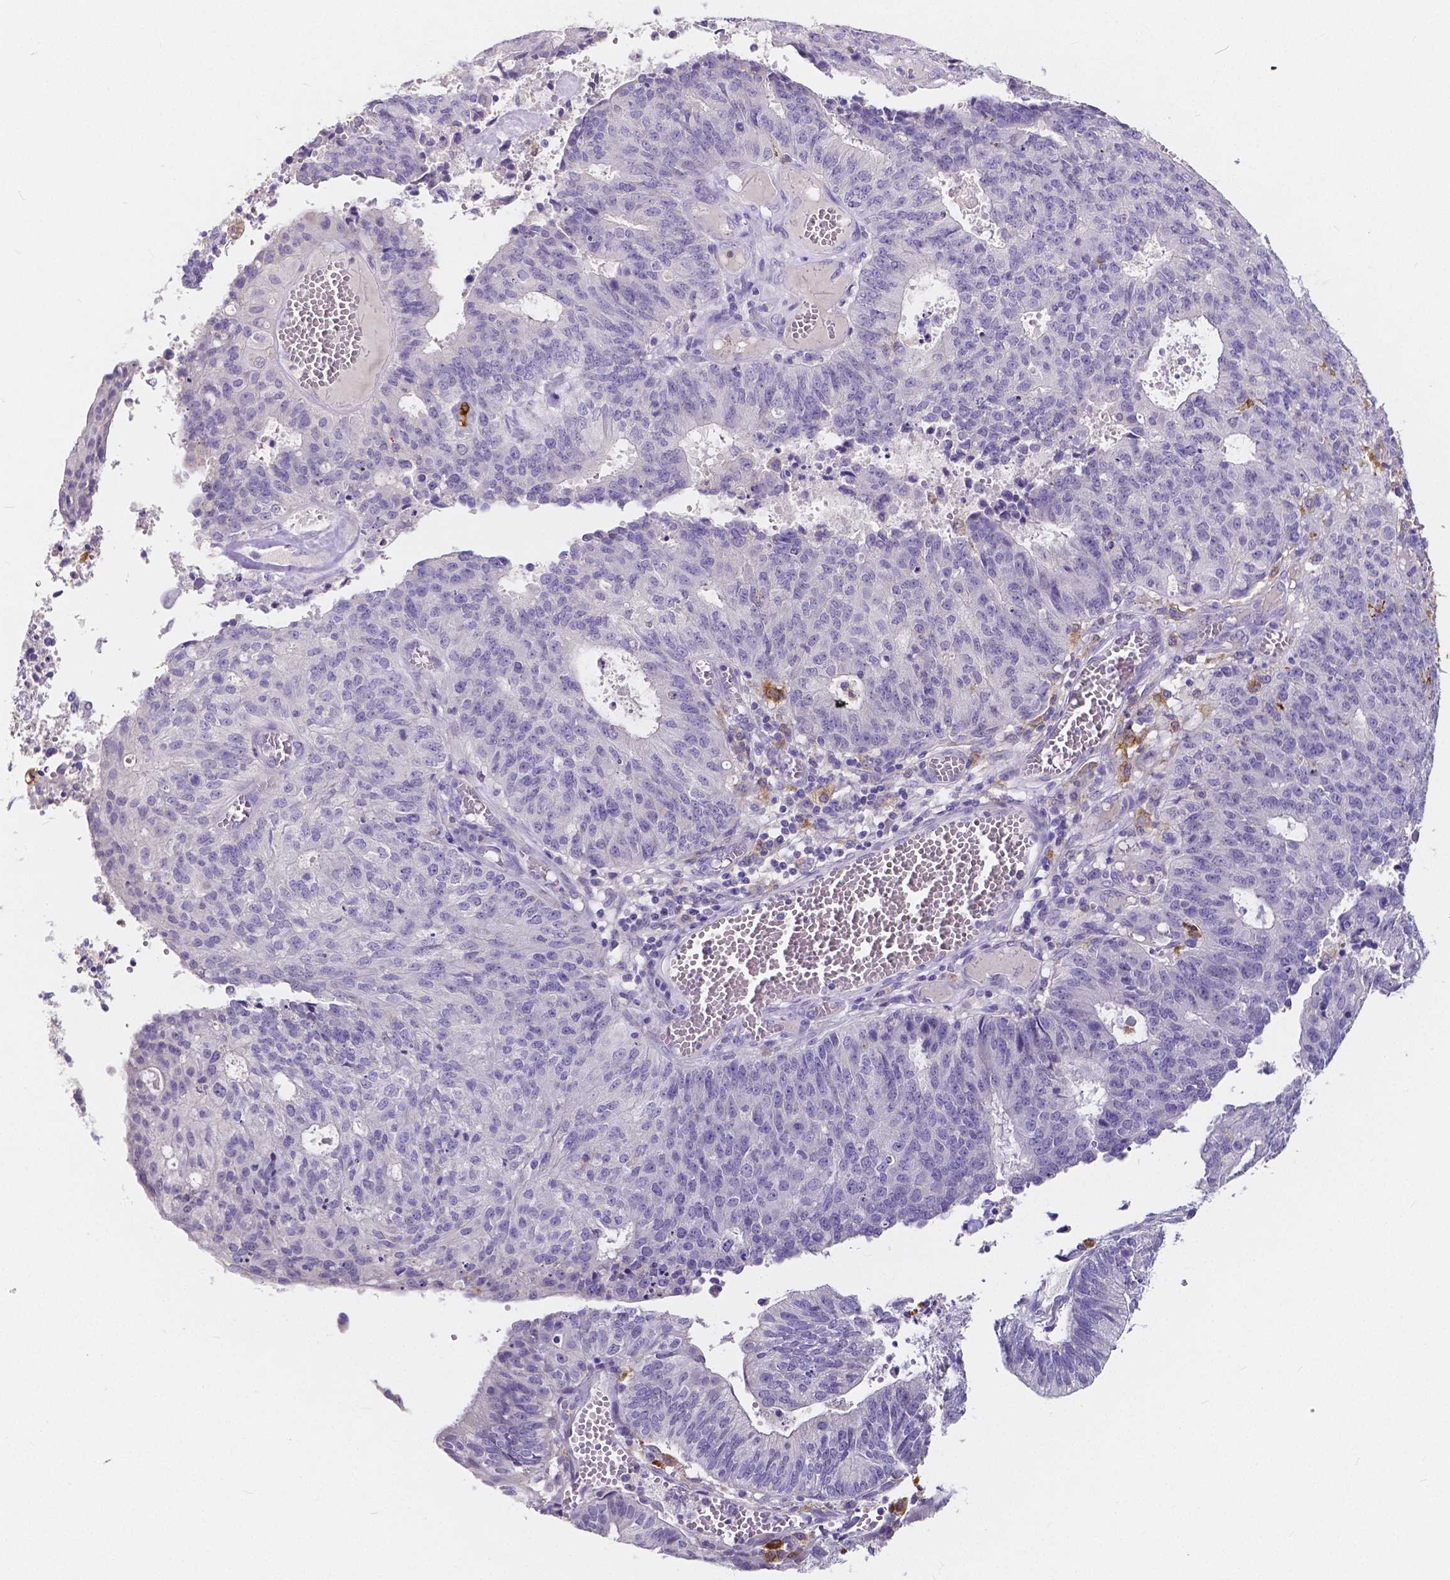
{"staining": {"intensity": "negative", "quantity": "none", "location": "none"}, "tissue": "endometrial cancer", "cell_type": "Tumor cells", "image_type": "cancer", "snomed": [{"axis": "morphology", "description": "Adenocarcinoma, NOS"}, {"axis": "topography", "description": "Endometrium"}], "caption": "Image shows no significant protein positivity in tumor cells of endometrial adenocarcinoma. (Immunohistochemistry, brightfield microscopy, high magnification).", "gene": "ACP5", "patient": {"sex": "female", "age": 82}}